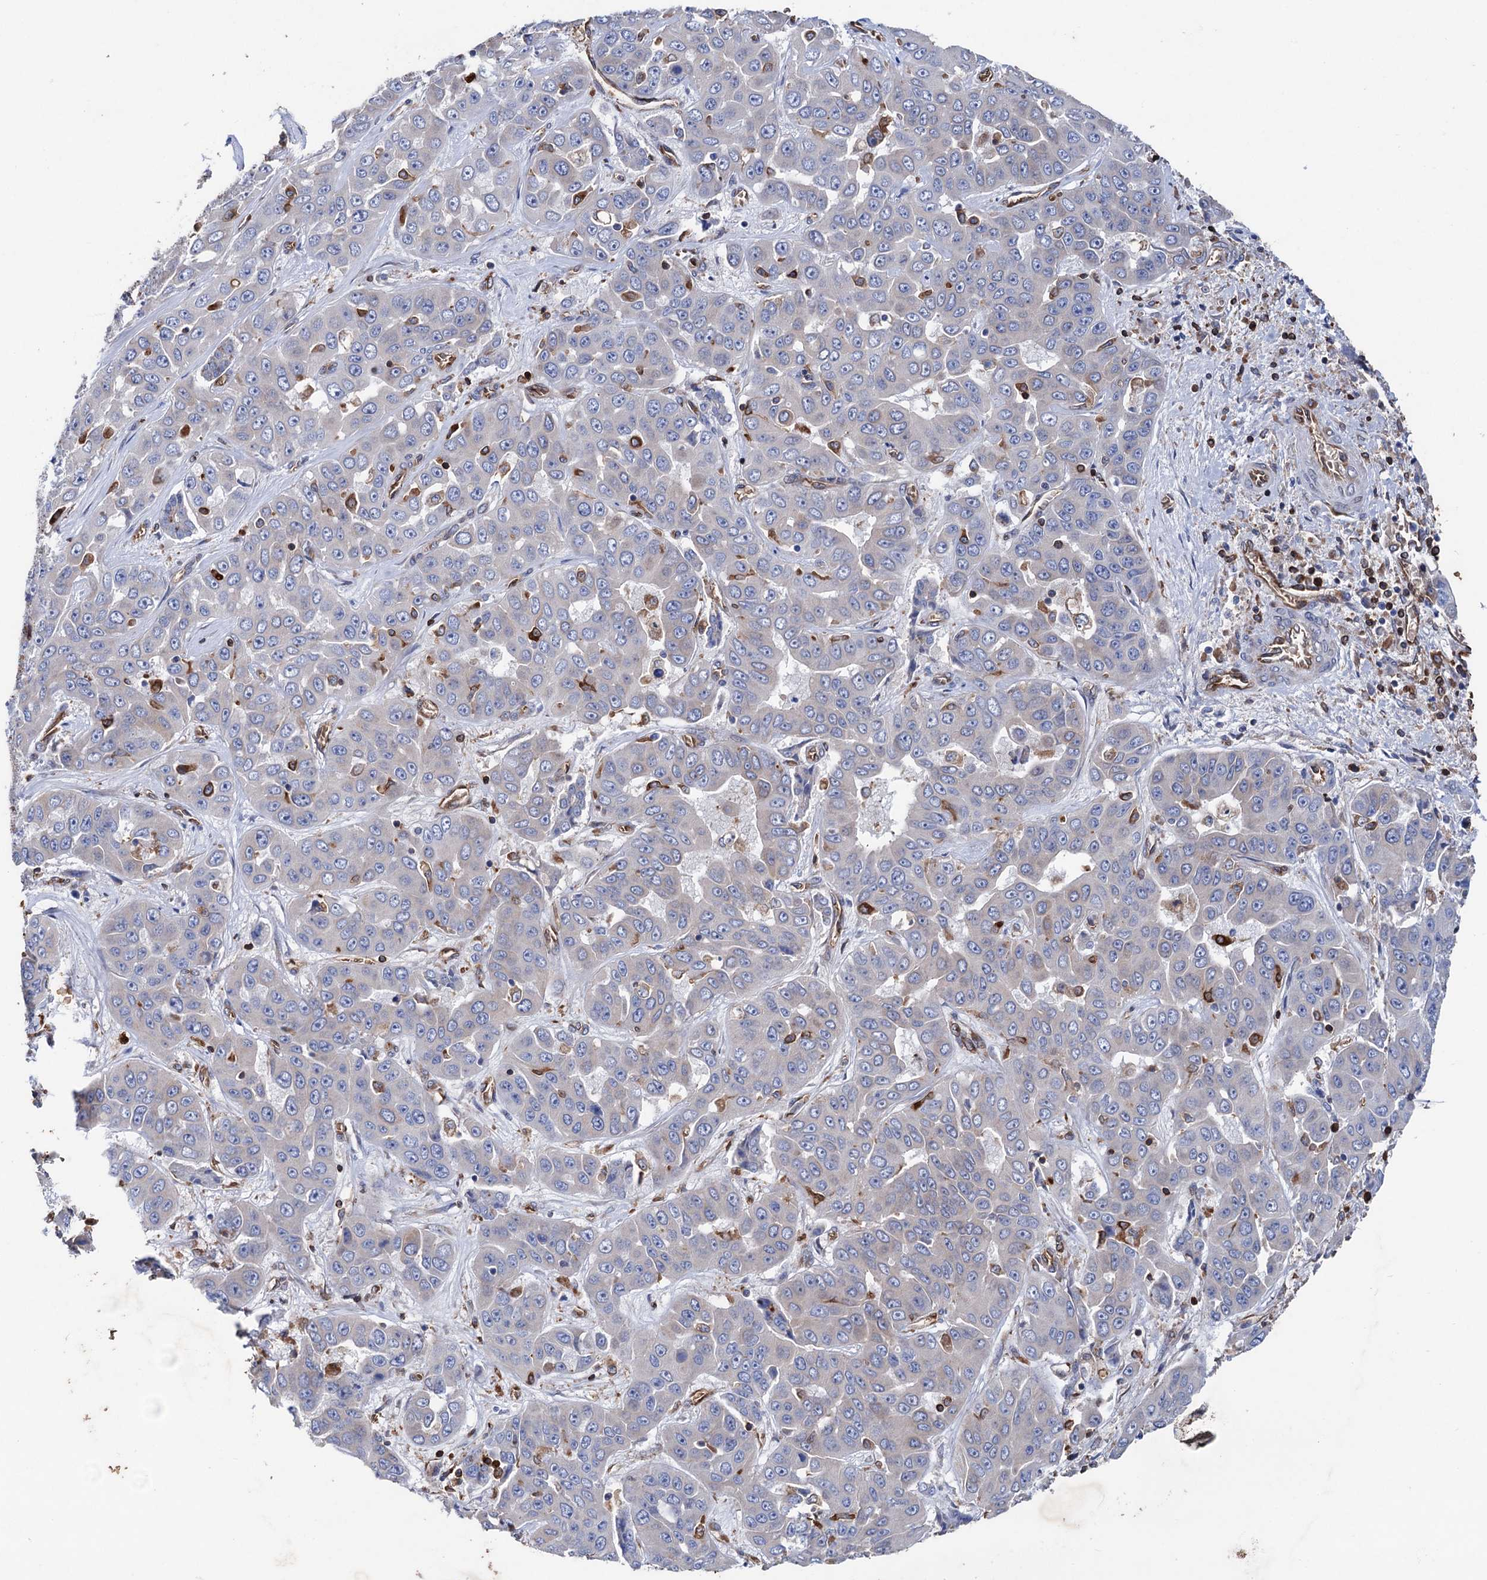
{"staining": {"intensity": "negative", "quantity": "none", "location": "none"}, "tissue": "liver cancer", "cell_type": "Tumor cells", "image_type": "cancer", "snomed": [{"axis": "morphology", "description": "Cholangiocarcinoma"}, {"axis": "topography", "description": "Liver"}], "caption": "Immunohistochemistry (IHC) photomicrograph of liver cancer (cholangiocarcinoma) stained for a protein (brown), which exhibits no staining in tumor cells. Nuclei are stained in blue.", "gene": "STING1", "patient": {"sex": "female", "age": 52}}